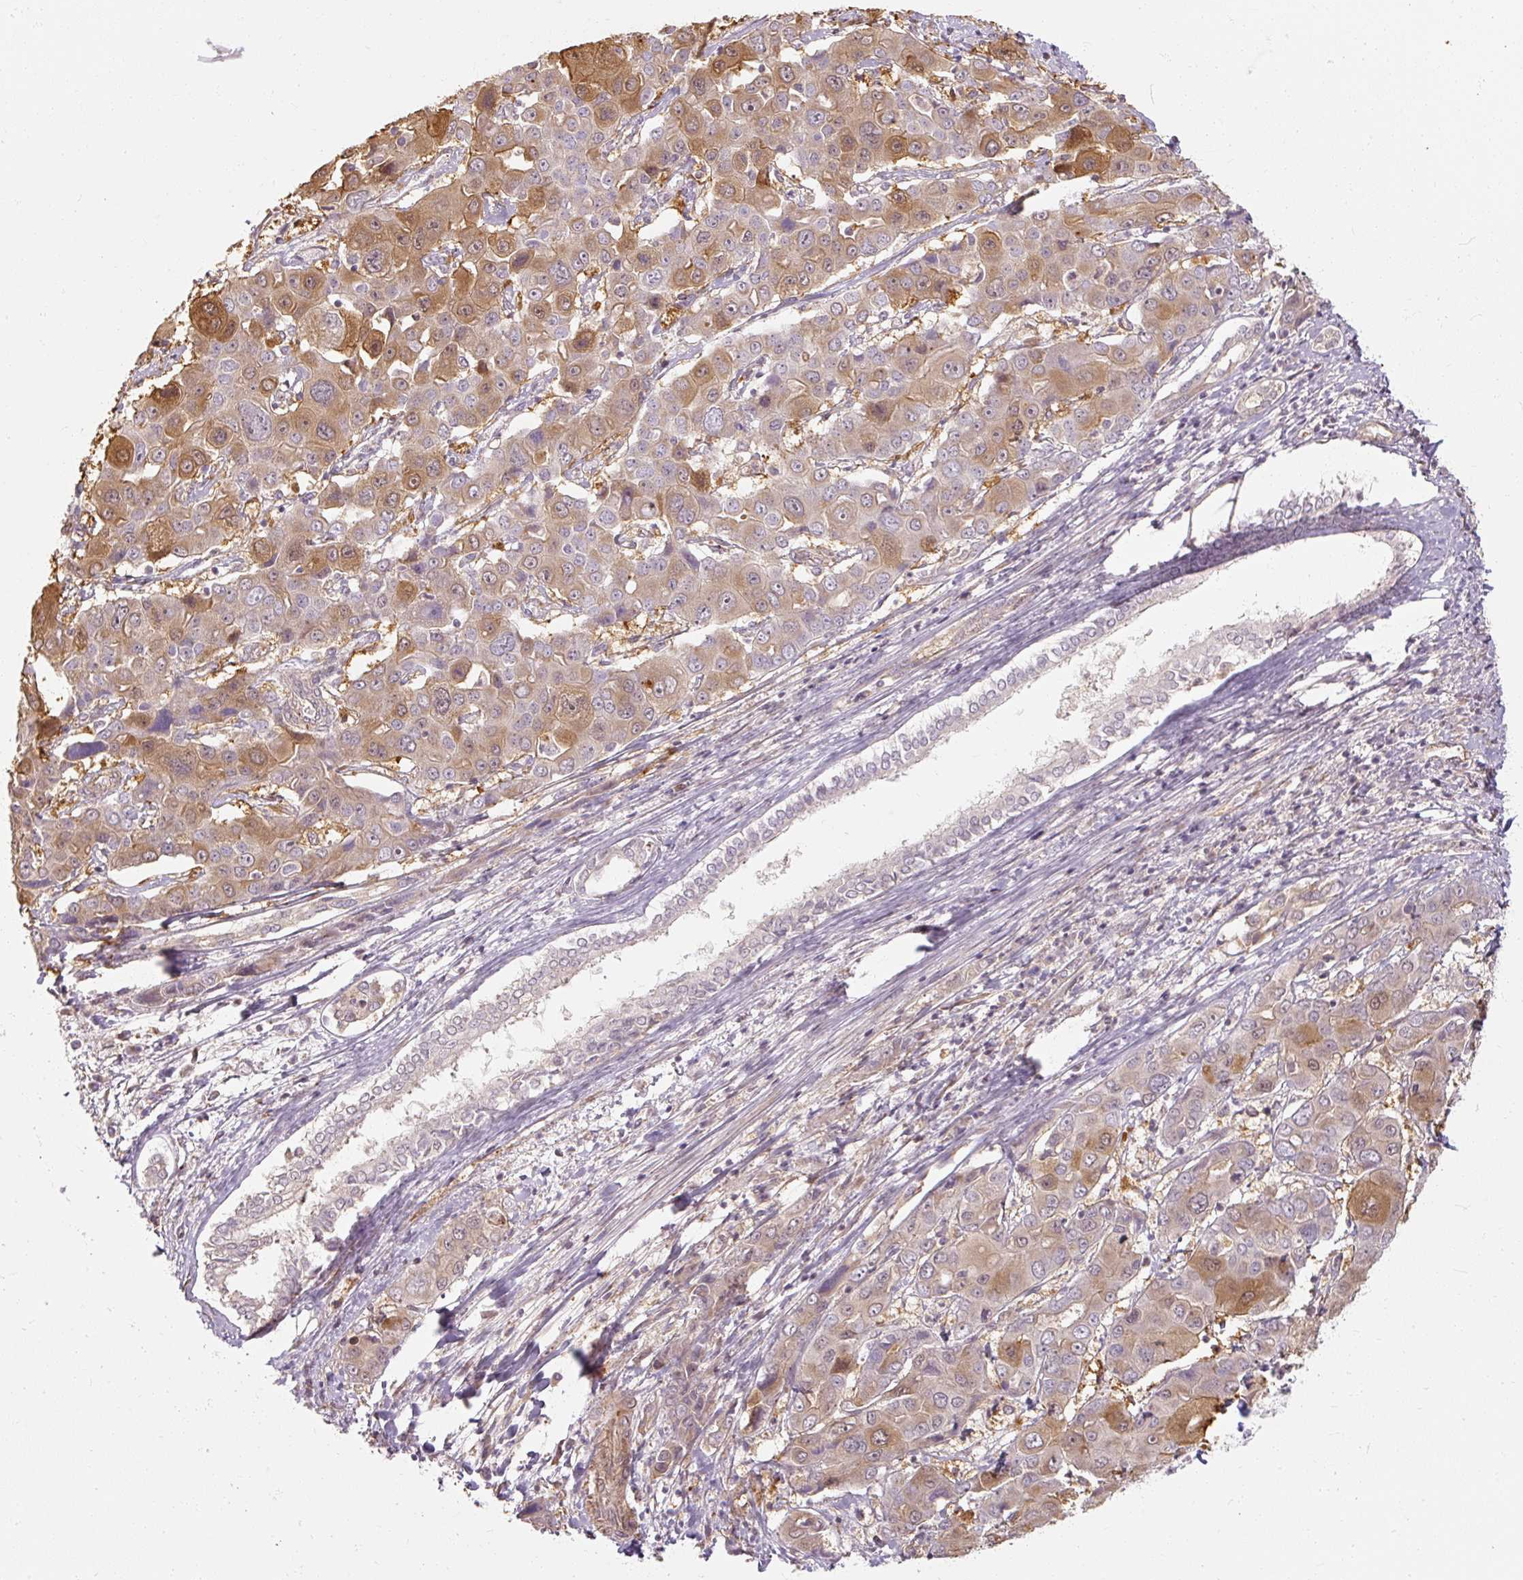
{"staining": {"intensity": "moderate", "quantity": "25%-75%", "location": "cytoplasmic/membranous"}, "tissue": "liver cancer", "cell_type": "Tumor cells", "image_type": "cancer", "snomed": [{"axis": "morphology", "description": "Cholangiocarcinoma"}, {"axis": "topography", "description": "Liver"}], "caption": "DAB immunohistochemical staining of human cholangiocarcinoma (liver) displays moderate cytoplasmic/membranous protein expression in approximately 25%-75% of tumor cells.", "gene": "RB1CC1", "patient": {"sex": "male", "age": 67}}